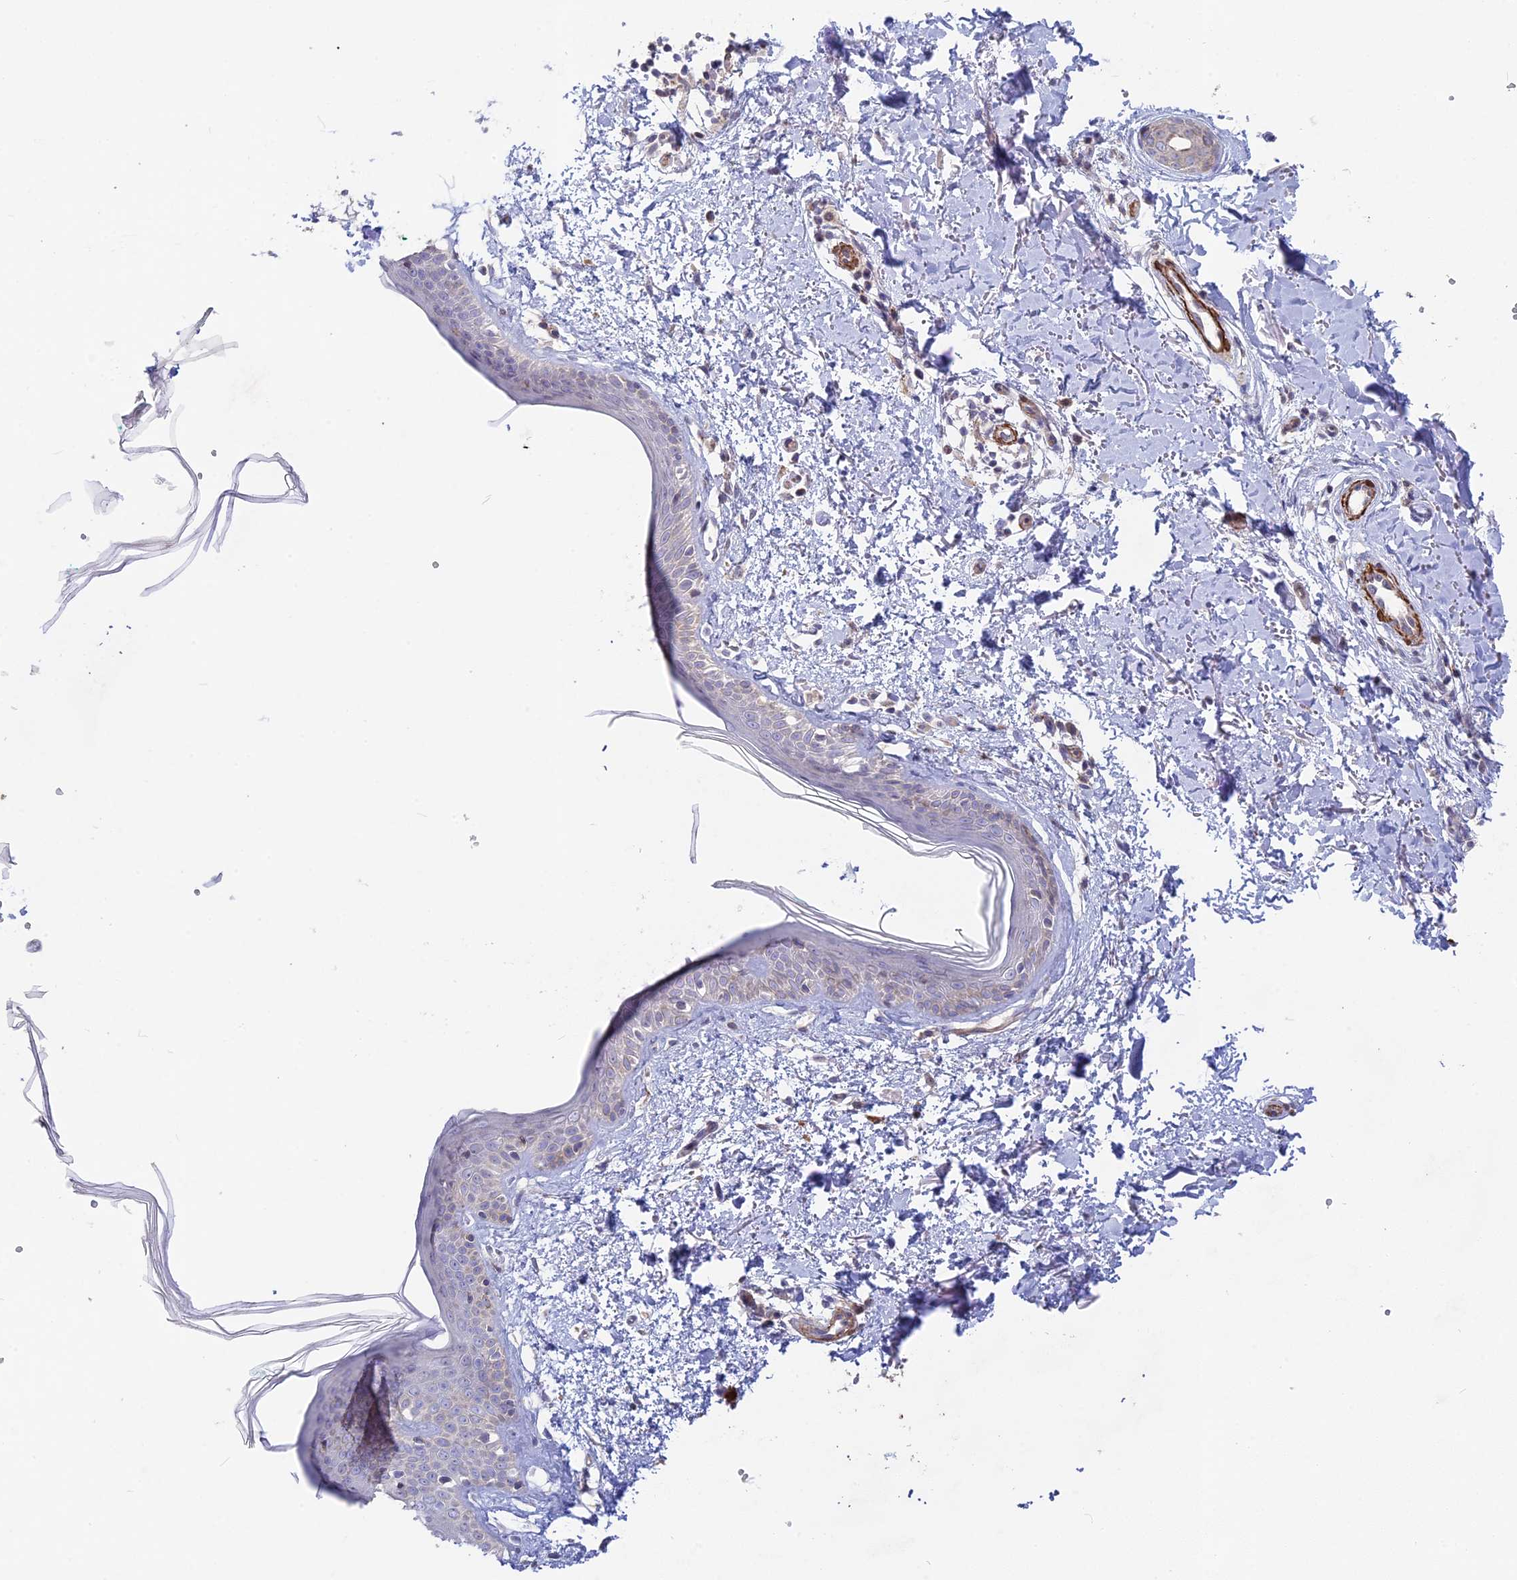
{"staining": {"intensity": "negative", "quantity": "none", "location": "none"}, "tissue": "skin", "cell_type": "Fibroblasts", "image_type": "normal", "snomed": [{"axis": "morphology", "description": "Normal tissue, NOS"}, {"axis": "topography", "description": "Skin"}], "caption": "Fibroblasts are negative for brown protein staining in normal skin. Nuclei are stained in blue.", "gene": "CCDC154", "patient": {"sex": "male", "age": 66}}